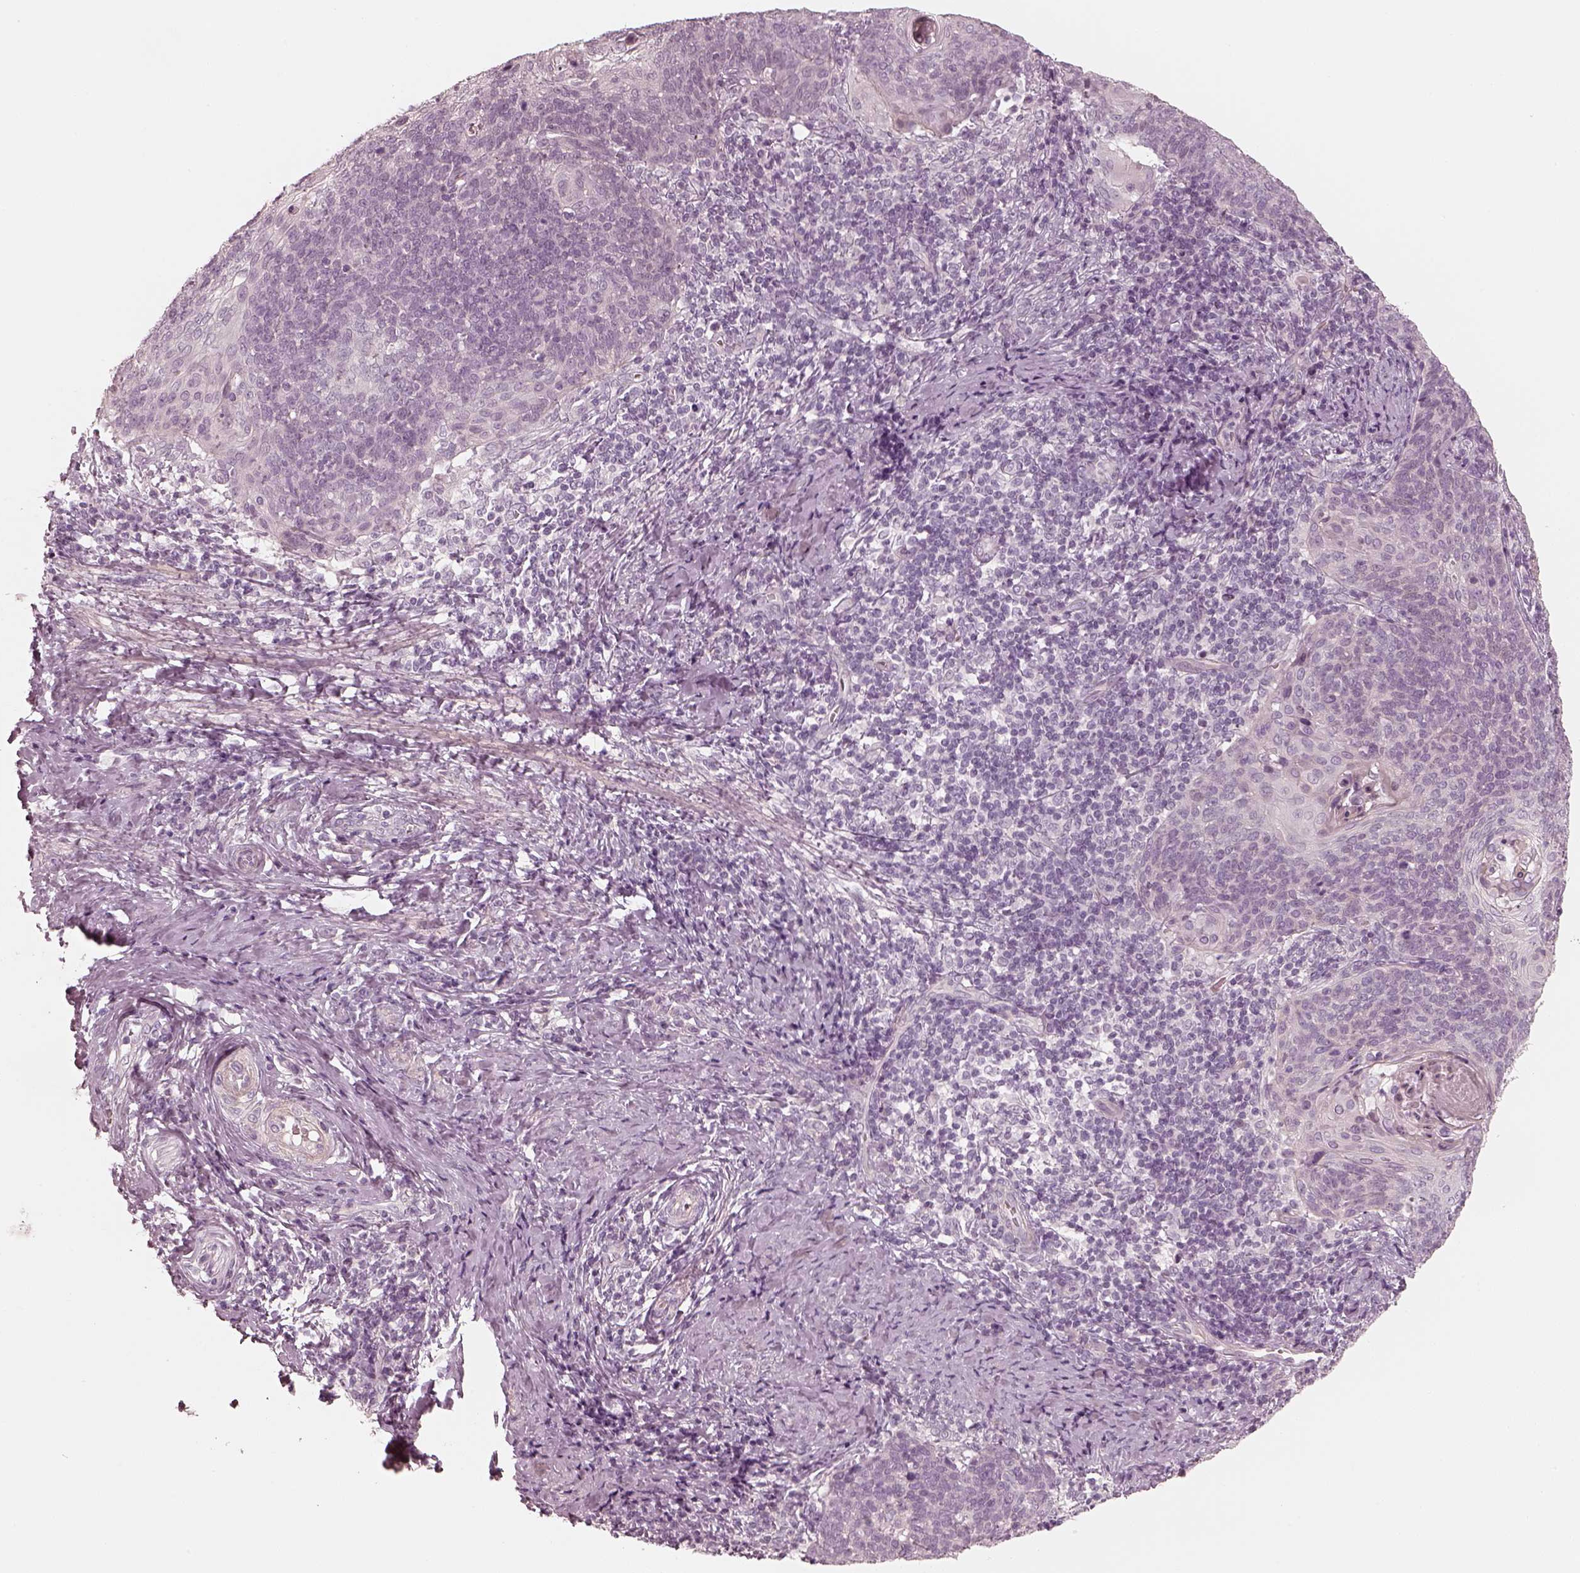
{"staining": {"intensity": "negative", "quantity": "none", "location": "none"}, "tissue": "cervical cancer", "cell_type": "Tumor cells", "image_type": "cancer", "snomed": [{"axis": "morphology", "description": "Normal tissue, NOS"}, {"axis": "morphology", "description": "Squamous cell carcinoma, NOS"}, {"axis": "topography", "description": "Cervix"}], "caption": "An immunohistochemistry histopathology image of cervical cancer is shown. There is no staining in tumor cells of cervical cancer. (DAB (3,3'-diaminobenzidine) immunohistochemistry (IHC), high magnification).", "gene": "SPATA24", "patient": {"sex": "female", "age": 39}}